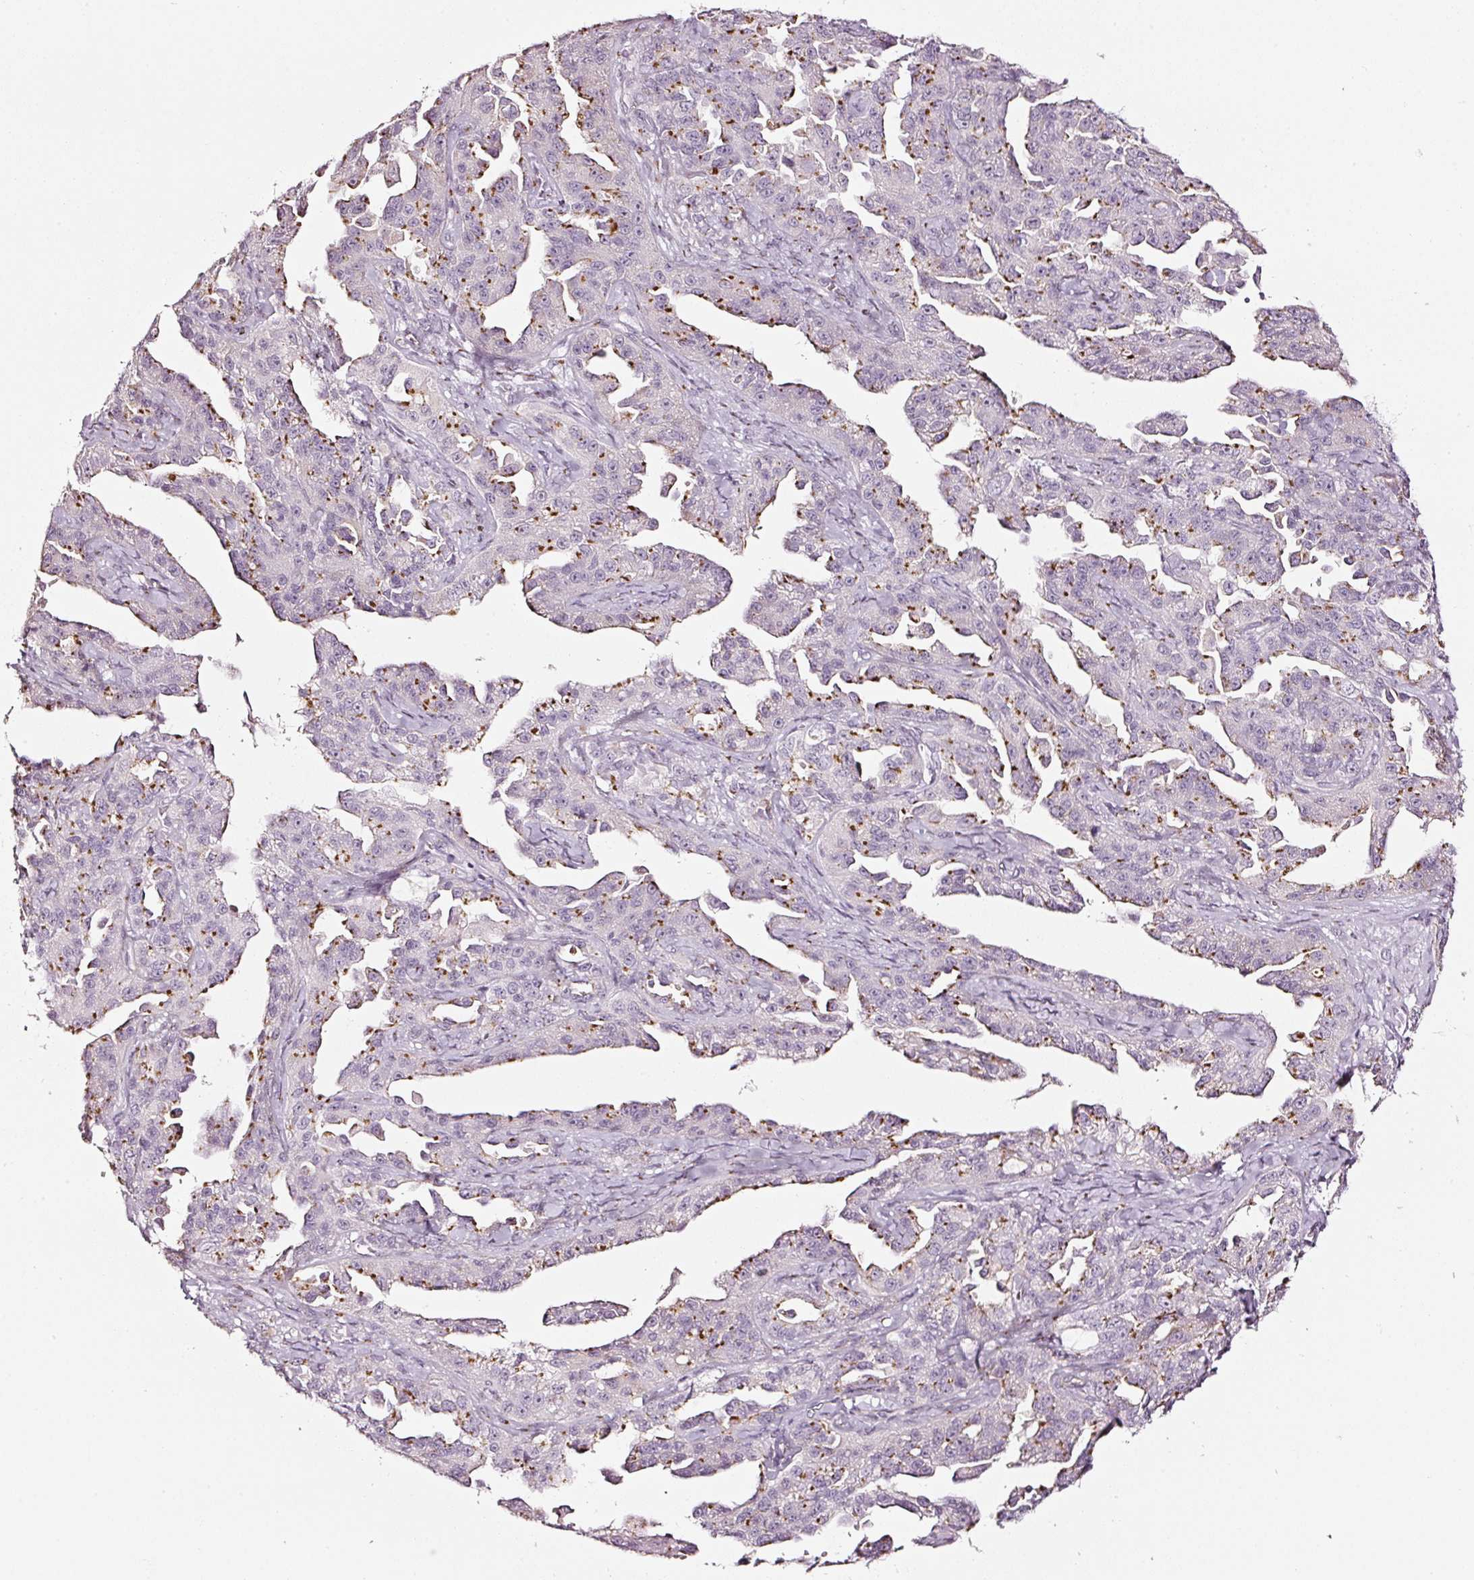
{"staining": {"intensity": "moderate", "quantity": "25%-75%", "location": "cytoplasmic/membranous"}, "tissue": "ovarian cancer", "cell_type": "Tumor cells", "image_type": "cancer", "snomed": [{"axis": "morphology", "description": "Cystadenocarcinoma, serous, NOS"}, {"axis": "topography", "description": "Ovary"}], "caption": "IHC histopathology image of human serous cystadenocarcinoma (ovarian) stained for a protein (brown), which exhibits medium levels of moderate cytoplasmic/membranous staining in approximately 25%-75% of tumor cells.", "gene": "SDF4", "patient": {"sex": "female", "age": 75}}